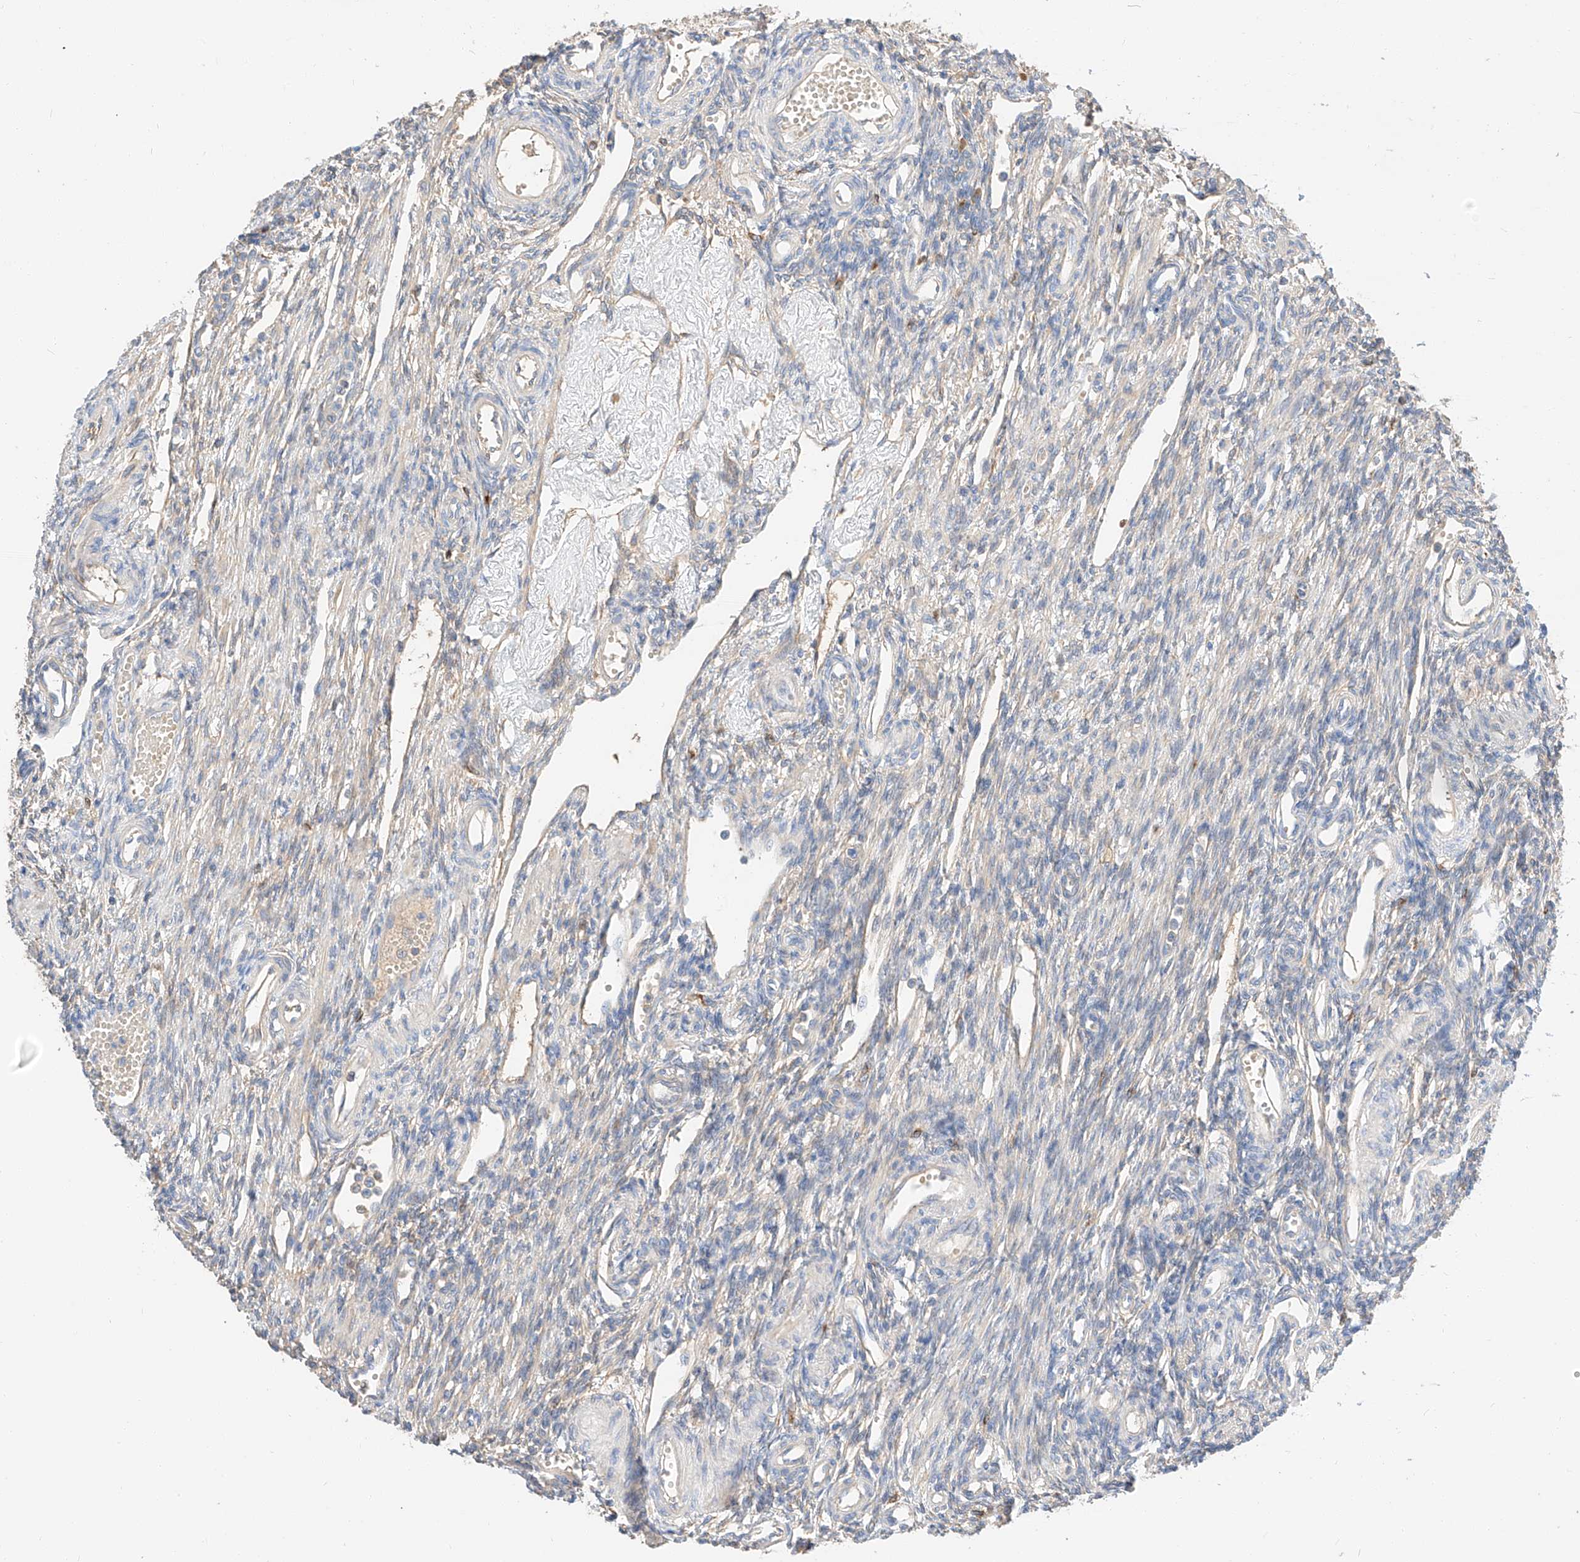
{"staining": {"intensity": "negative", "quantity": "none", "location": "none"}, "tissue": "ovary", "cell_type": "Ovarian stroma cells", "image_type": "normal", "snomed": [{"axis": "morphology", "description": "Normal tissue, NOS"}, {"axis": "morphology", "description": "Cyst, NOS"}, {"axis": "topography", "description": "Ovary"}], "caption": "This is an IHC histopathology image of normal ovary. There is no positivity in ovarian stroma cells.", "gene": "MAP7", "patient": {"sex": "female", "age": 33}}